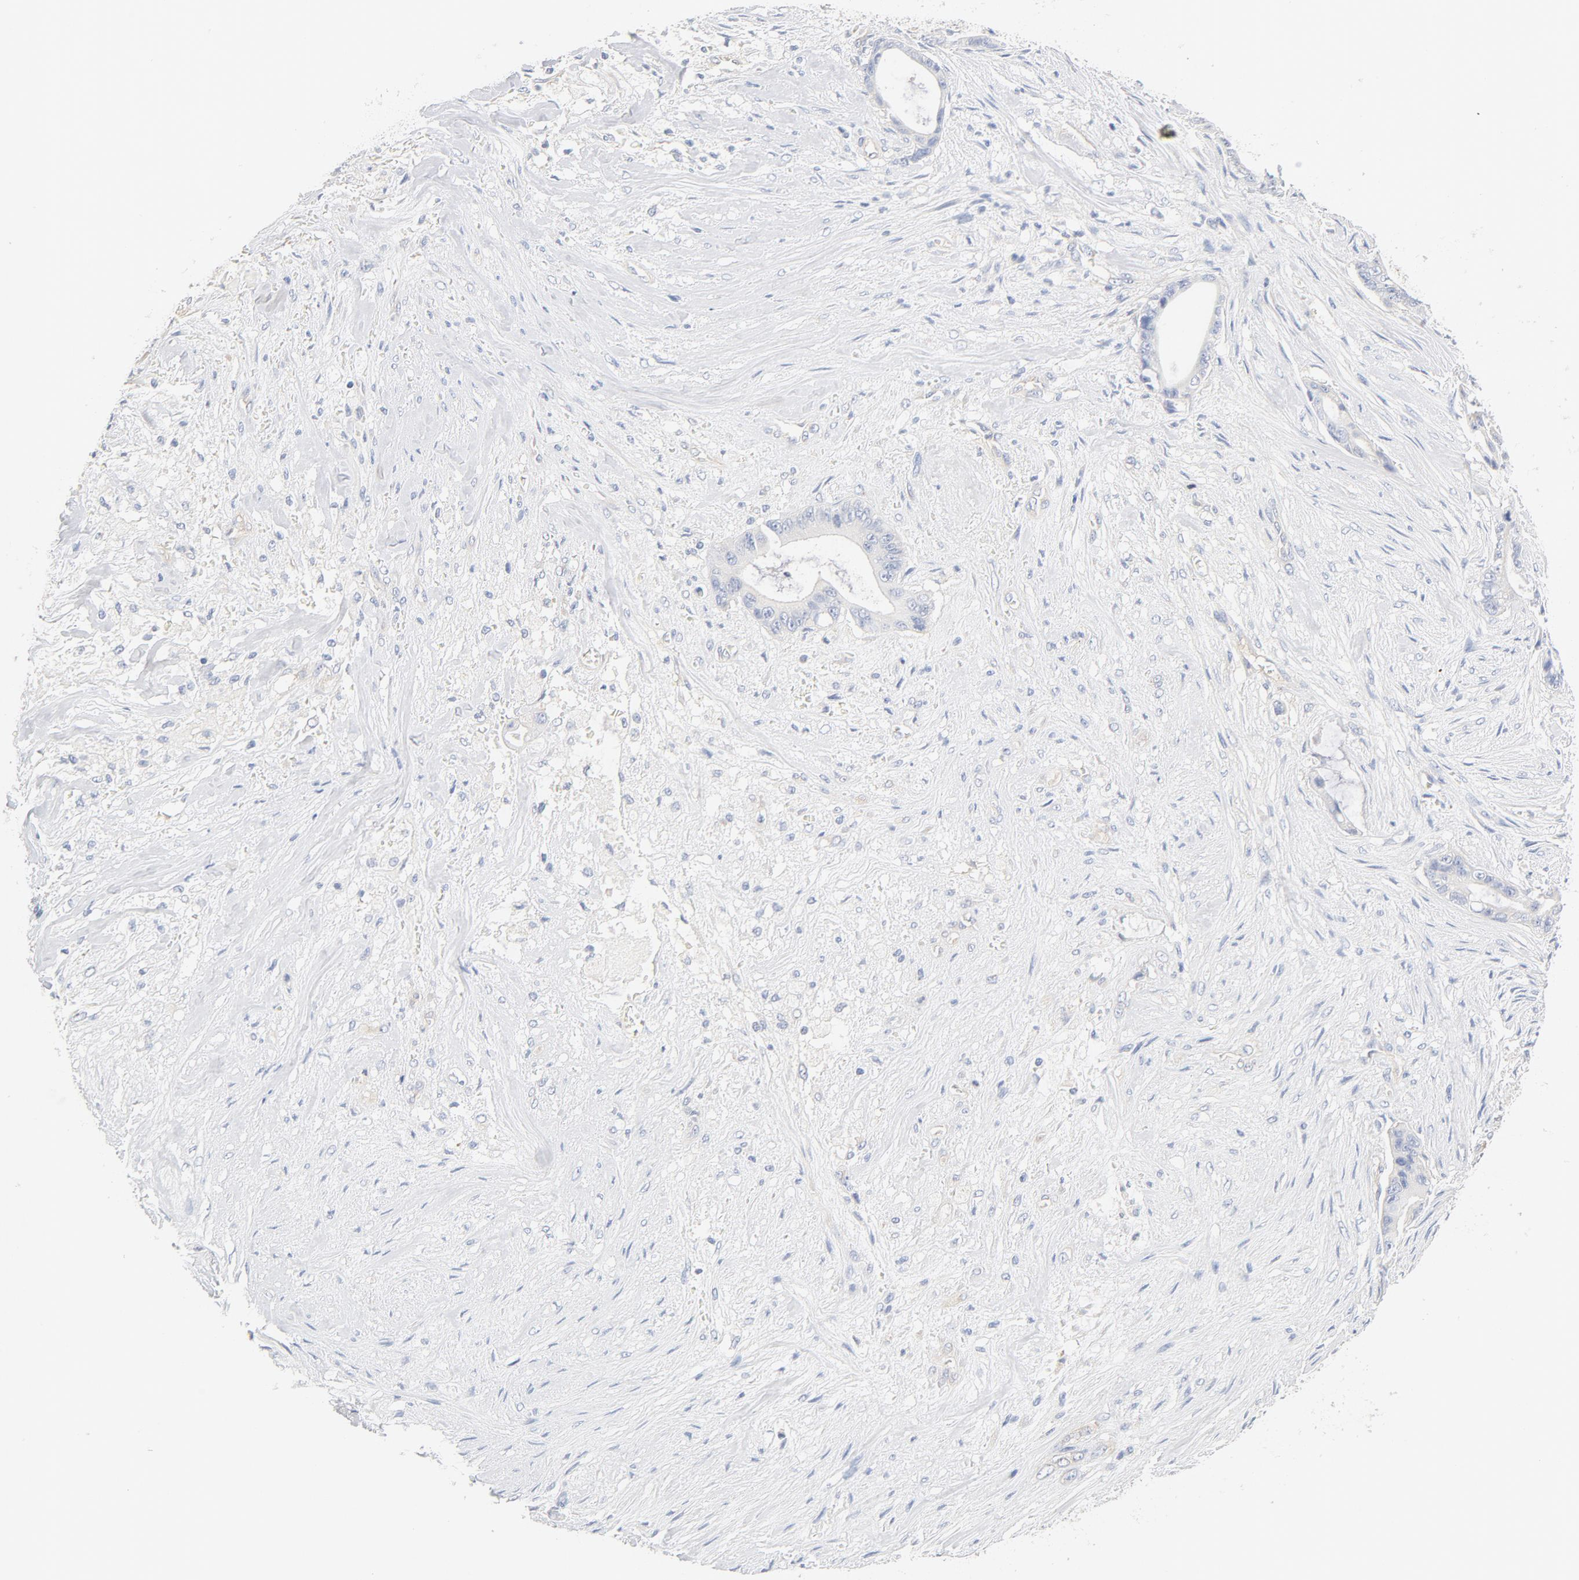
{"staining": {"intensity": "negative", "quantity": "none", "location": "none"}, "tissue": "liver cancer", "cell_type": "Tumor cells", "image_type": "cancer", "snomed": [{"axis": "morphology", "description": "Cholangiocarcinoma"}, {"axis": "topography", "description": "Liver"}], "caption": "IHC image of human liver cholangiocarcinoma stained for a protein (brown), which reveals no positivity in tumor cells.", "gene": "DYNC1H1", "patient": {"sex": "female", "age": 55}}